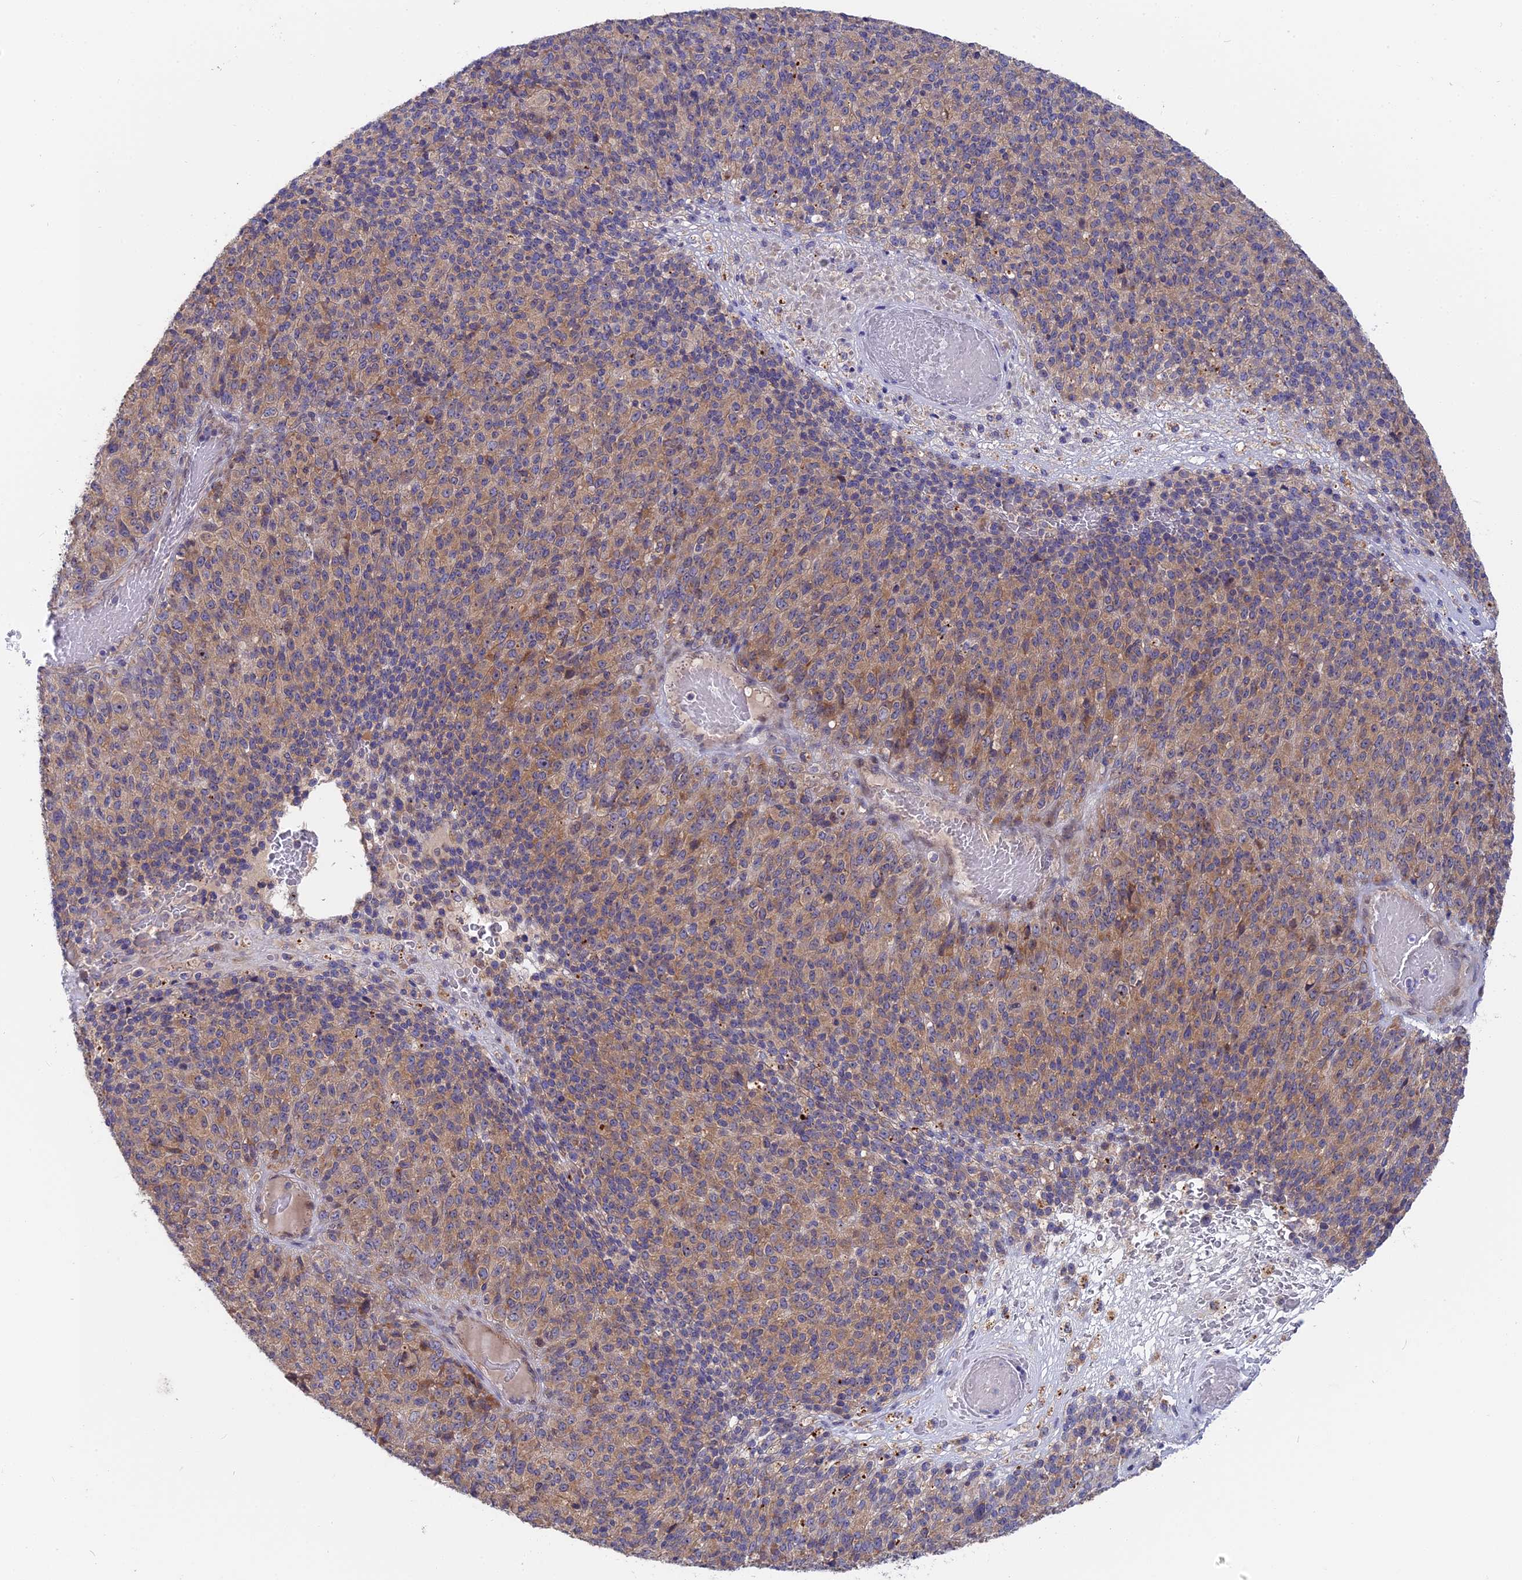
{"staining": {"intensity": "moderate", "quantity": ">75%", "location": "cytoplasmic/membranous"}, "tissue": "melanoma", "cell_type": "Tumor cells", "image_type": "cancer", "snomed": [{"axis": "morphology", "description": "Malignant melanoma, Metastatic site"}, {"axis": "topography", "description": "Brain"}], "caption": "The immunohistochemical stain shows moderate cytoplasmic/membranous staining in tumor cells of melanoma tissue.", "gene": "TENT4B", "patient": {"sex": "female", "age": 56}}